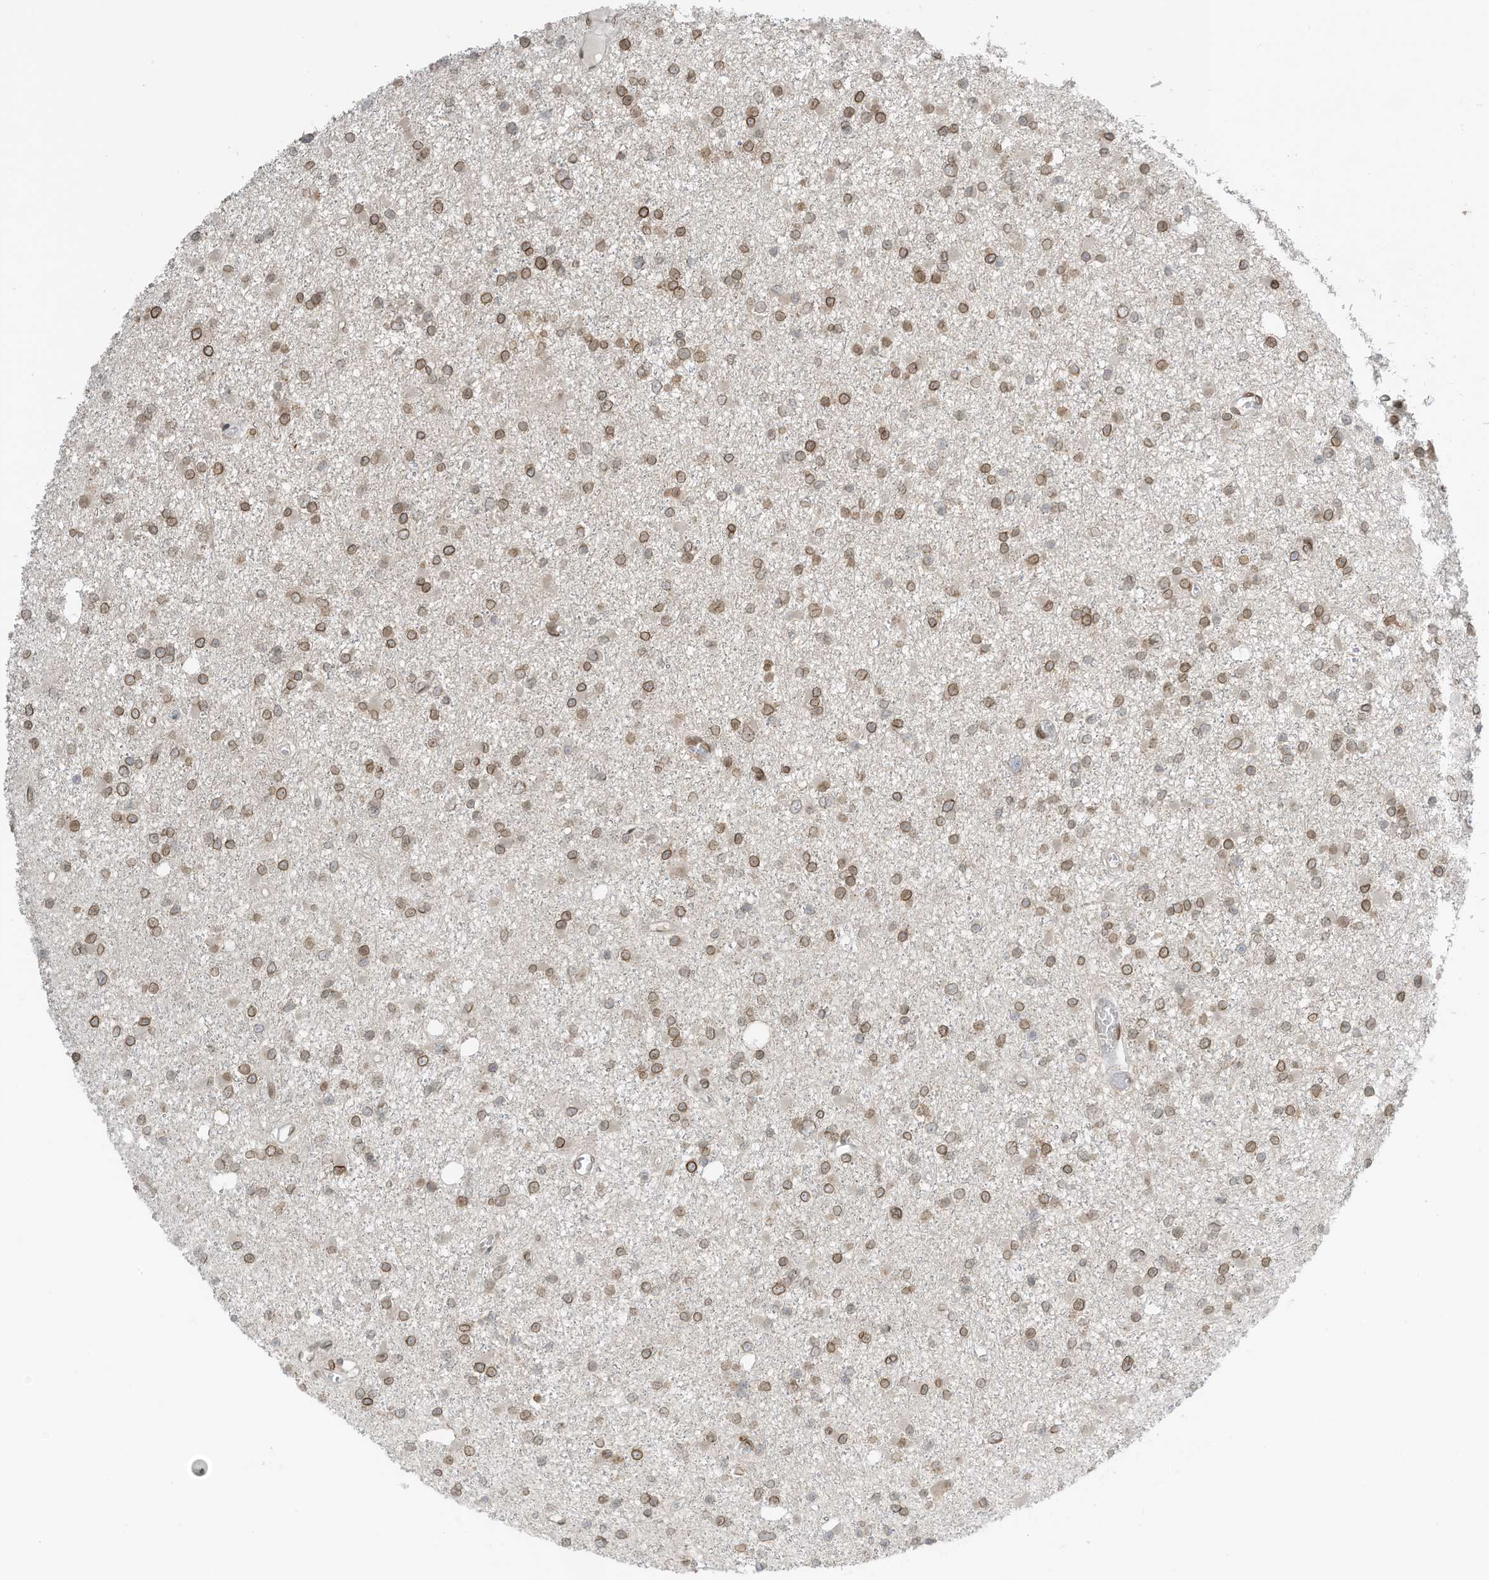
{"staining": {"intensity": "moderate", "quantity": ">75%", "location": "cytoplasmic/membranous,nuclear"}, "tissue": "glioma", "cell_type": "Tumor cells", "image_type": "cancer", "snomed": [{"axis": "morphology", "description": "Glioma, malignant, Low grade"}, {"axis": "topography", "description": "Brain"}], "caption": "Tumor cells reveal medium levels of moderate cytoplasmic/membranous and nuclear expression in about >75% of cells in malignant glioma (low-grade). Using DAB (brown) and hematoxylin (blue) stains, captured at high magnification using brightfield microscopy.", "gene": "RABL3", "patient": {"sex": "female", "age": 22}}